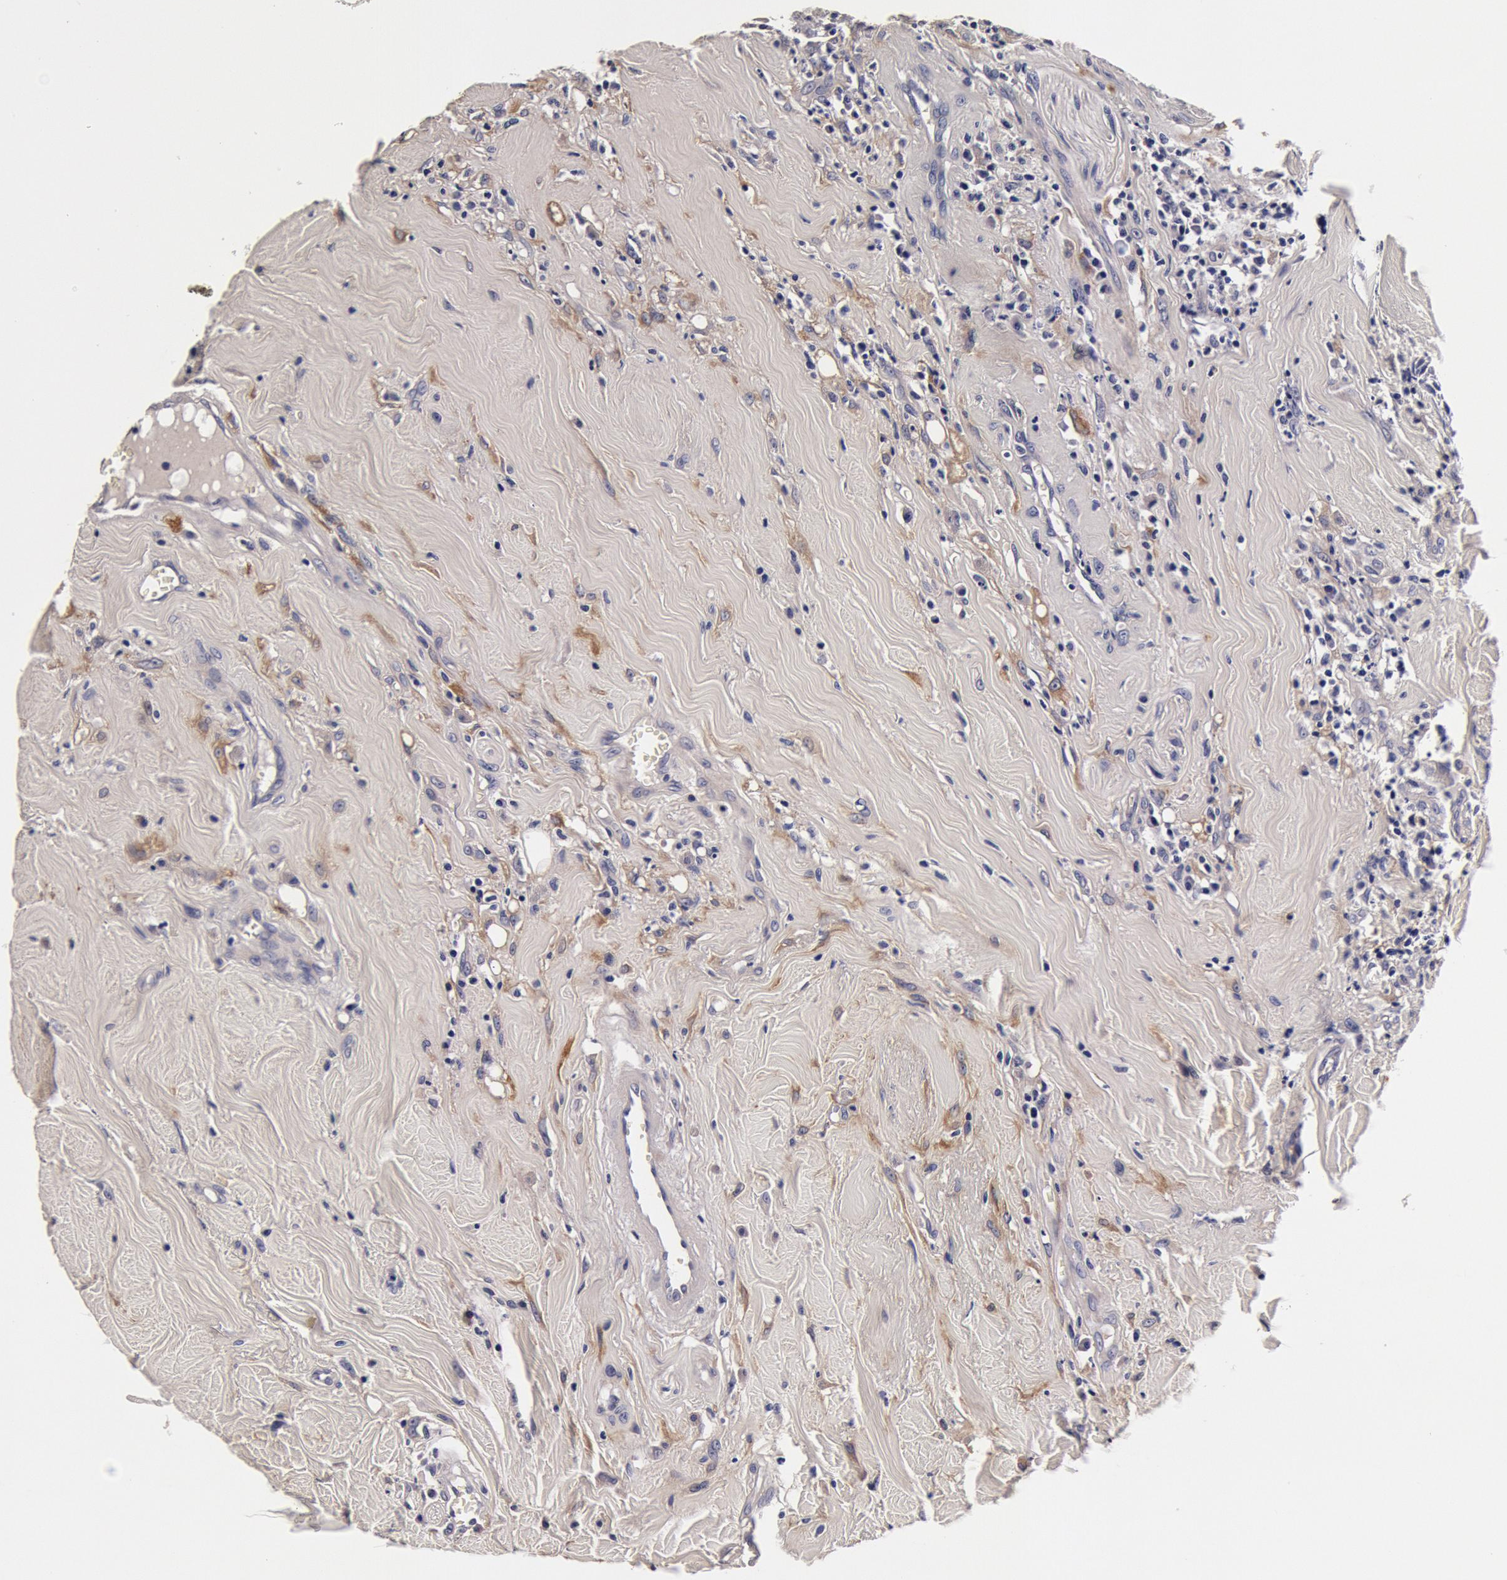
{"staining": {"intensity": "negative", "quantity": "none", "location": "none"}, "tissue": "head and neck cancer", "cell_type": "Tumor cells", "image_type": "cancer", "snomed": [{"axis": "morphology", "description": "Squamous cell carcinoma, NOS"}, {"axis": "topography", "description": "Oral tissue"}, {"axis": "topography", "description": "Head-Neck"}], "caption": "Immunohistochemistry photomicrograph of human squamous cell carcinoma (head and neck) stained for a protein (brown), which displays no staining in tumor cells.", "gene": "CCDC22", "patient": {"sex": "female", "age": 82}}